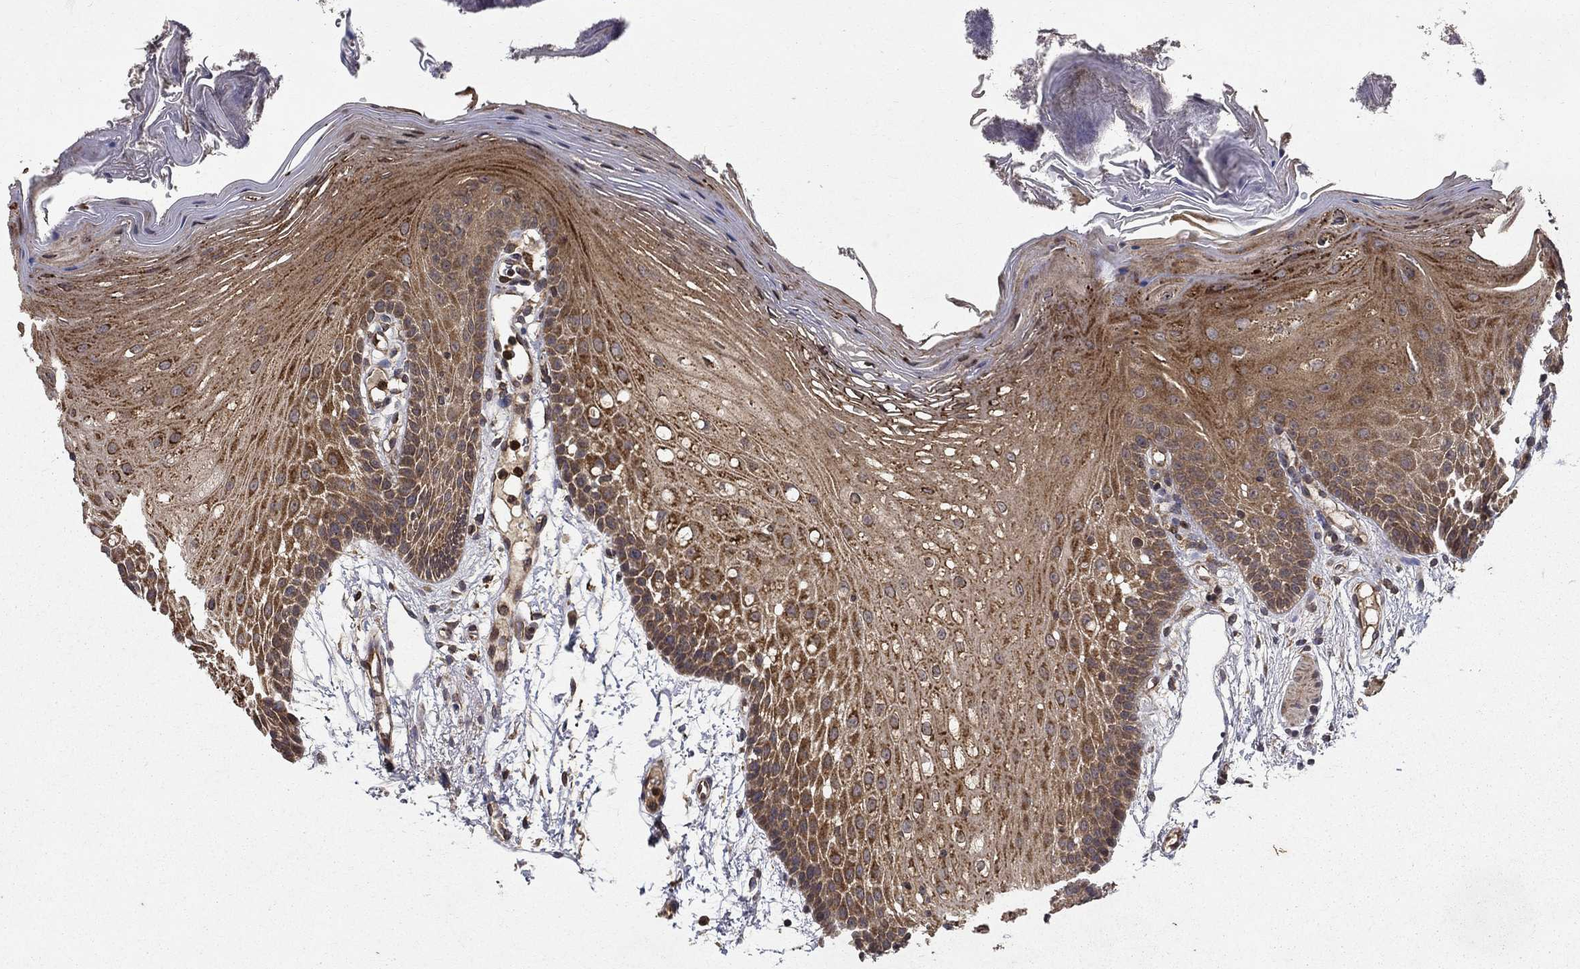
{"staining": {"intensity": "moderate", "quantity": ">75%", "location": "cytoplasmic/membranous"}, "tissue": "oral mucosa", "cell_type": "Squamous epithelial cells", "image_type": "normal", "snomed": [{"axis": "morphology", "description": "Normal tissue, NOS"}, {"axis": "morphology", "description": "Squamous cell carcinoma, NOS"}, {"axis": "topography", "description": "Oral tissue"}, {"axis": "topography", "description": "Head-Neck"}], "caption": "Immunohistochemistry of normal human oral mucosa displays medium levels of moderate cytoplasmic/membranous staining in about >75% of squamous epithelial cells.", "gene": "BABAM2", "patient": {"sex": "male", "age": 69}}